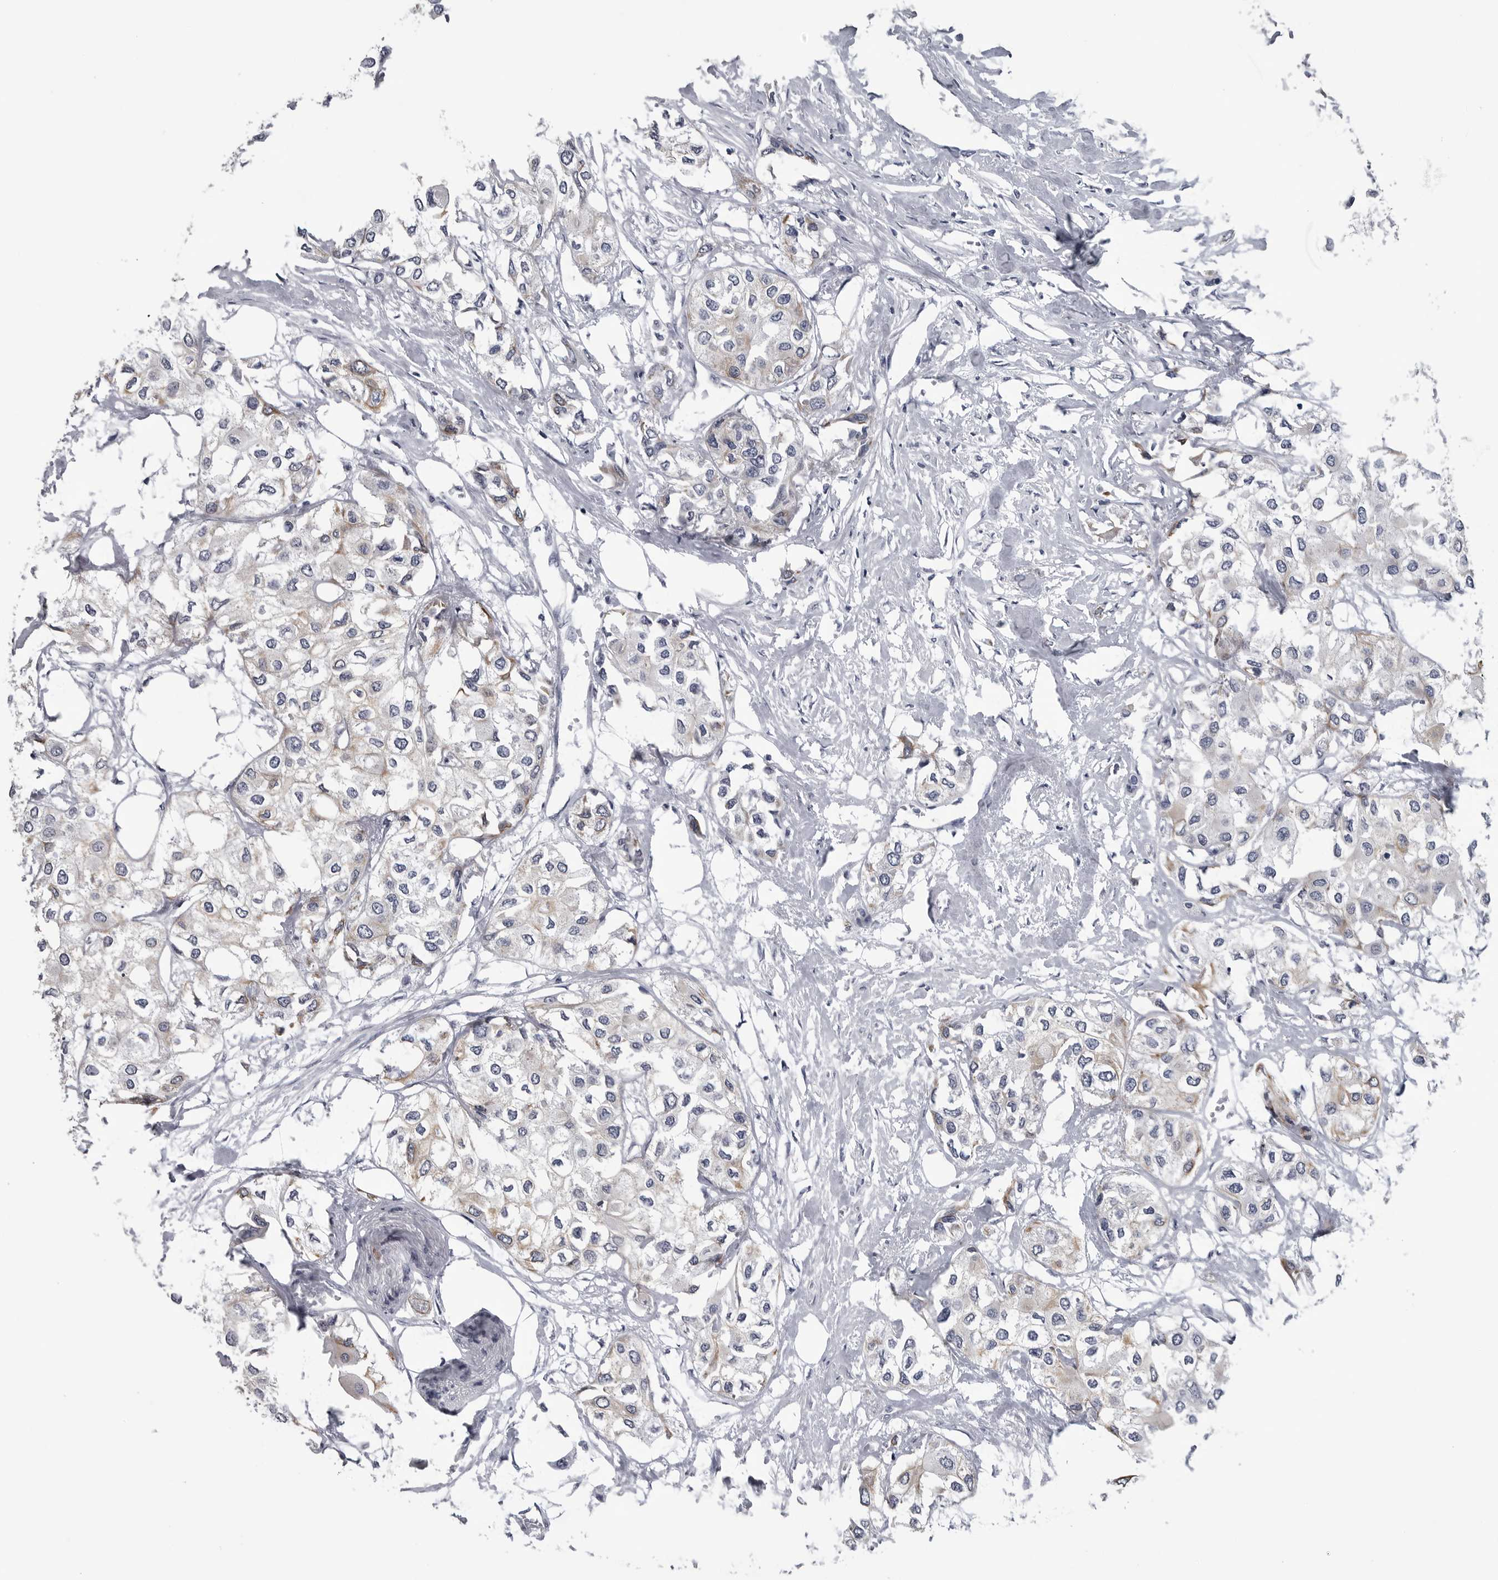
{"staining": {"intensity": "weak", "quantity": "<25%", "location": "cytoplasmic/membranous"}, "tissue": "urothelial cancer", "cell_type": "Tumor cells", "image_type": "cancer", "snomed": [{"axis": "morphology", "description": "Urothelial carcinoma, High grade"}, {"axis": "topography", "description": "Urinary bladder"}], "caption": "Immunohistochemistry of high-grade urothelial carcinoma exhibits no positivity in tumor cells. Nuclei are stained in blue.", "gene": "MYOC", "patient": {"sex": "male", "age": 64}}